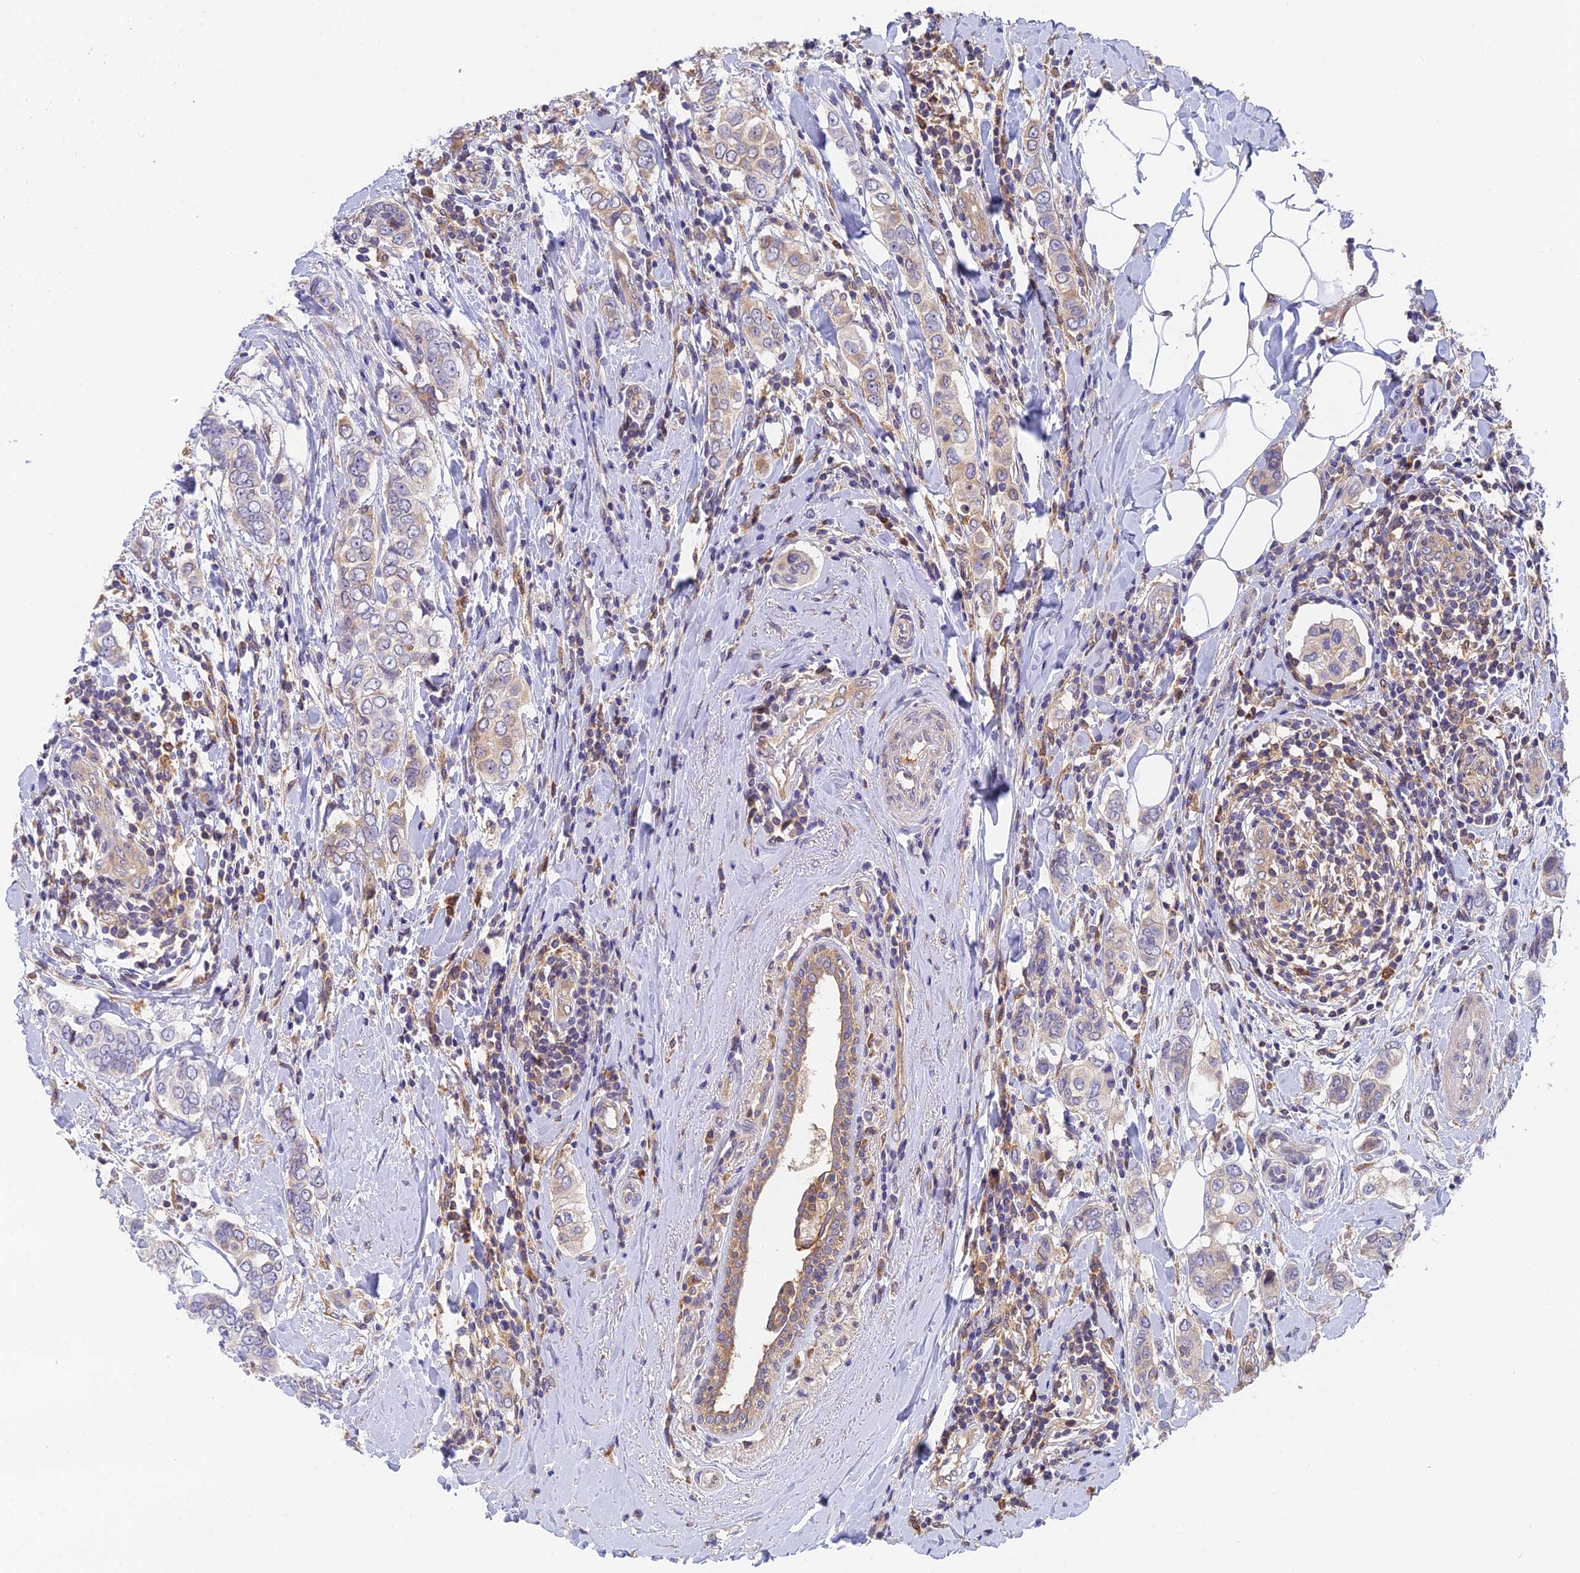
{"staining": {"intensity": "weak", "quantity": "<25%", "location": "cytoplasmic/membranous"}, "tissue": "breast cancer", "cell_type": "Tumor cells", "image_type": "cancer", "snomed": [{"axis": "morphology", "description": "Lobular carcinoma"}, {"axis": "topography", "description": "Breast"}], "caption": "IHC of breast lobular carcinoma displays no staining in tumor cells.", "gene": "IPO5", "patient": {"sex": "female", "age": 51}}